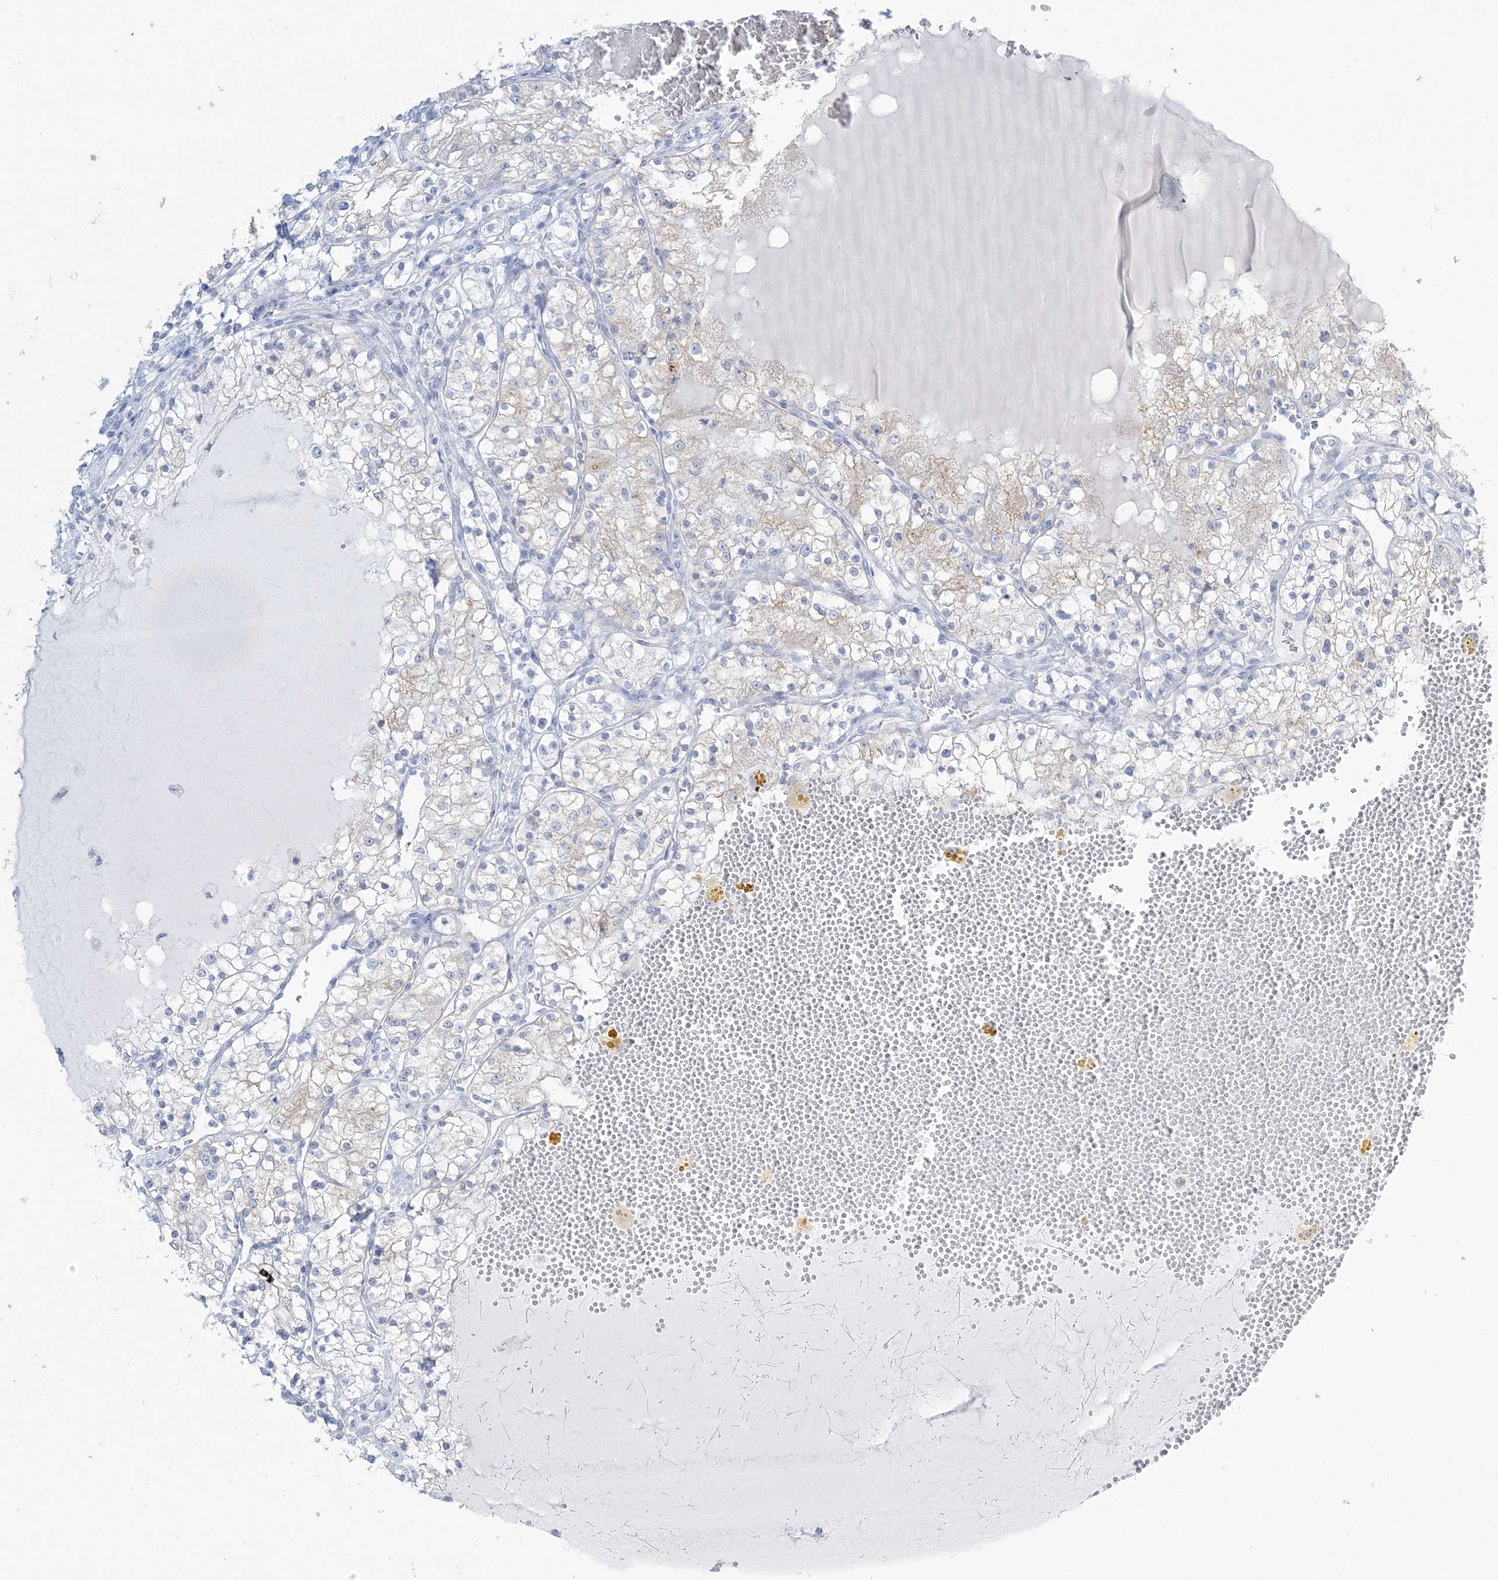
{"staining": {"intensity": "negative", "quantity": "none", "location": "none"}, "tissue": "renal cancer", "cell_type": "Tumor cells", "image_type": "cancer", "snomed": [{"axis": "morphology", "description": "Normal tissue, NOS"}, {"axis": "morphology", "description": "Adenocarcinoma, NOS"}, {"axis": "topography", "description": "Kidney"}], "caption": "The immunohistochemistry (IHC) micrograph has no significant staining in tumor cells of renal cancer tissue. (DAB (3,3'-diaminobenzidine) immunohistochemistry with hematoxylin counter stain).", "gene": "AGXT", "patient": {"sex": "male", "age": 68}}